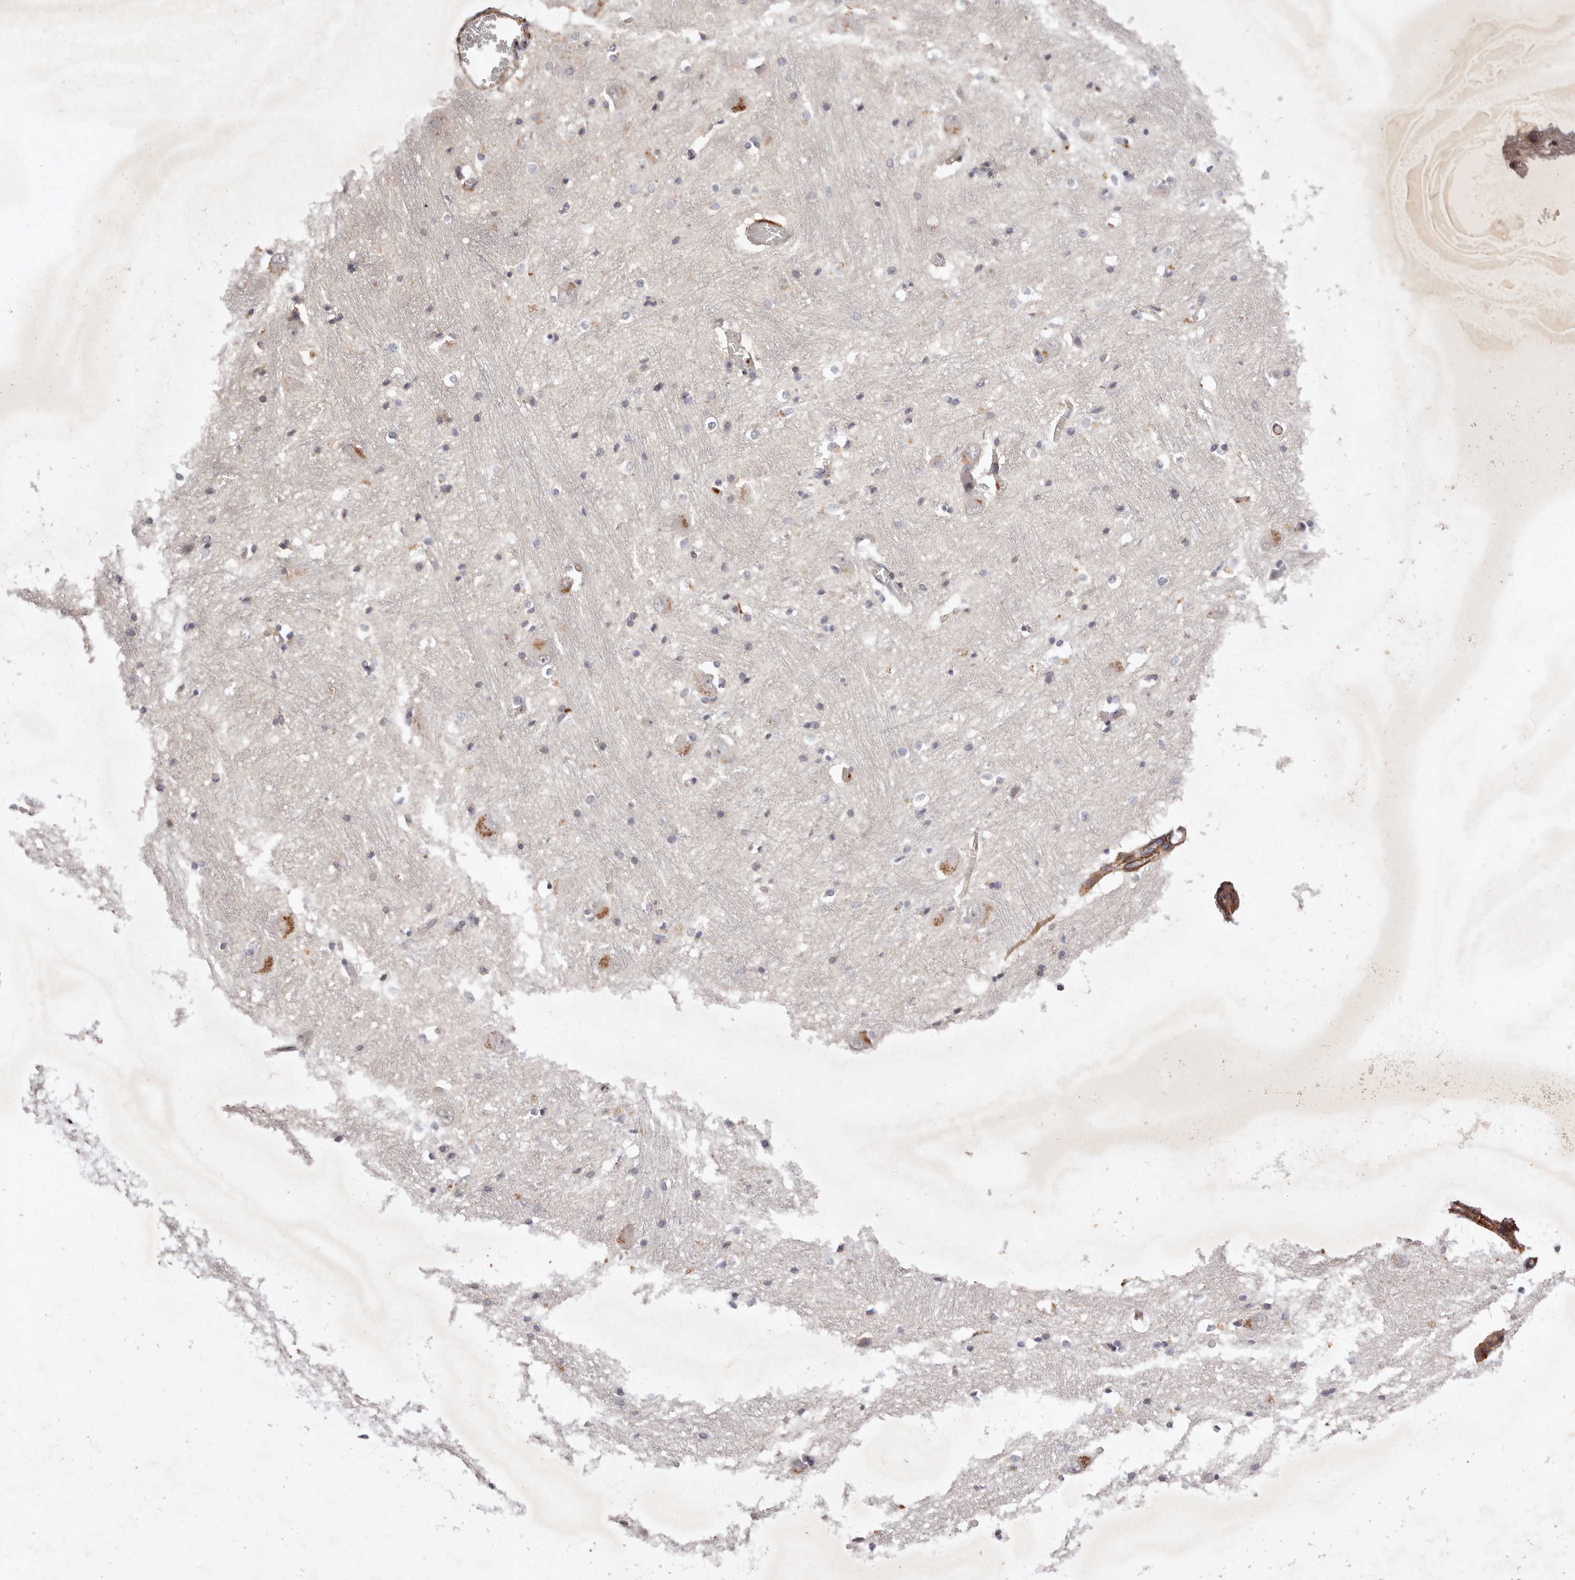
{"staining": {"intensity": "negative", "quantity": "none", "location": "none"}, "tissue": "caudate", "cell_type": "Glial cells", "image_type": "normal", "snomed": [{"axis": "morphology", "description": "Normal tissue, NOS"}, {"axis": "topography", "description": "Lateral ventricle wall"}], "caption": "A histopathology image of human caudate is negative for staining in glial cells. Brightfield microscopy of IHC stained with DAB (3,3'-diaminobenzidine) (brown) and hematoxylin (blue), captured at high magnification.", "gene": "MTMR11", "patient": {"sex": "male", "age": 37}}